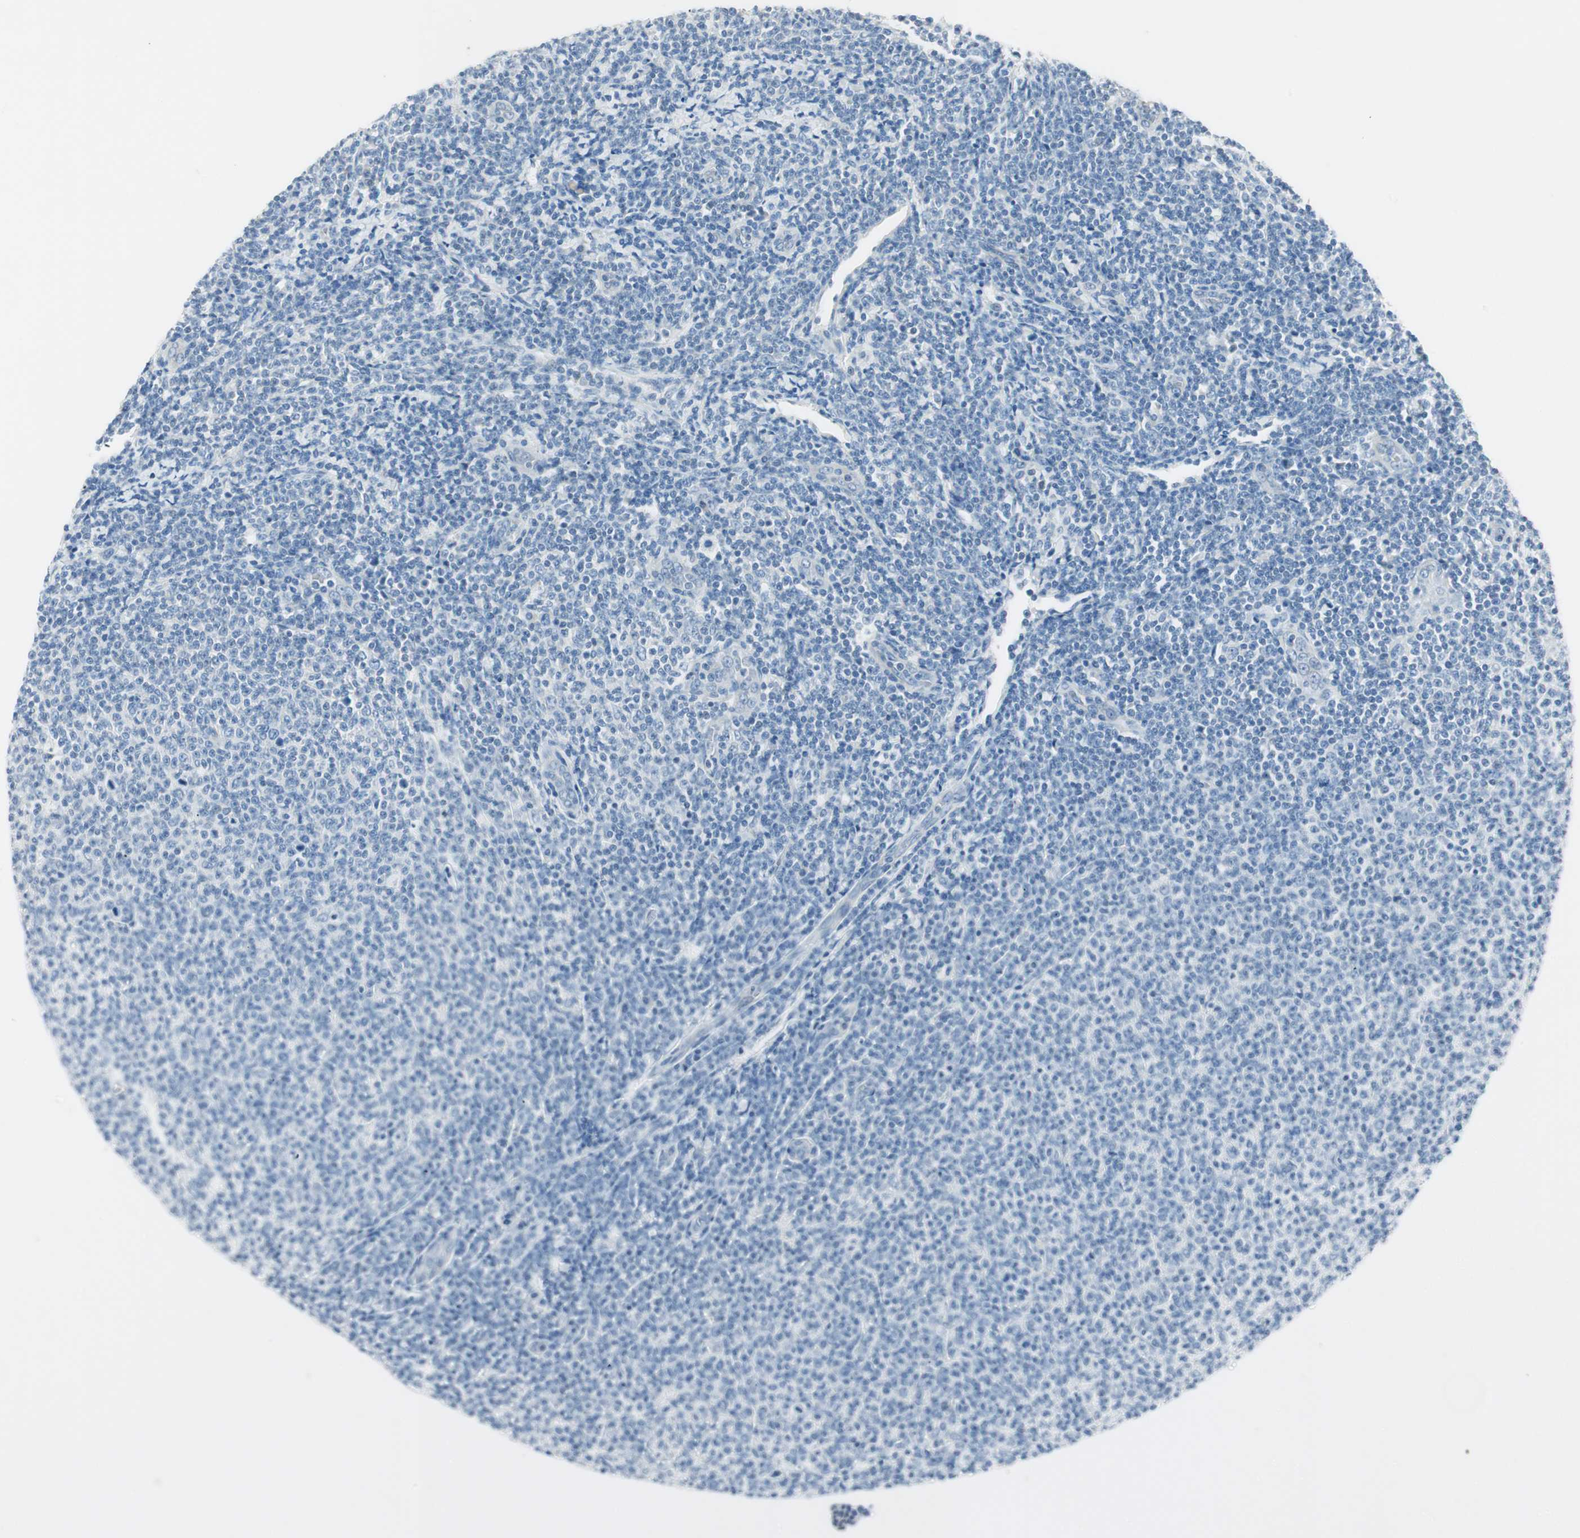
{"staining": {"intensity": "negative", "quantity": "none", "location": "none"}, "tissue": "lymphoma", "cell_type": "Tumor cells", "image_type": "cancer", "snomed": [{"axis": "morphology", "description": "Malignant lymphoma, non-Hodgkin's type, Low grade"}, {"axis": "topography", "description": "Lymph node"}], "caption": "DAB immunohistochemical staining of lymphoma reveals no significant positivity in tumor cells.", "gene": "GNAO1", "patient": {"sex": "male", "age": 66}}